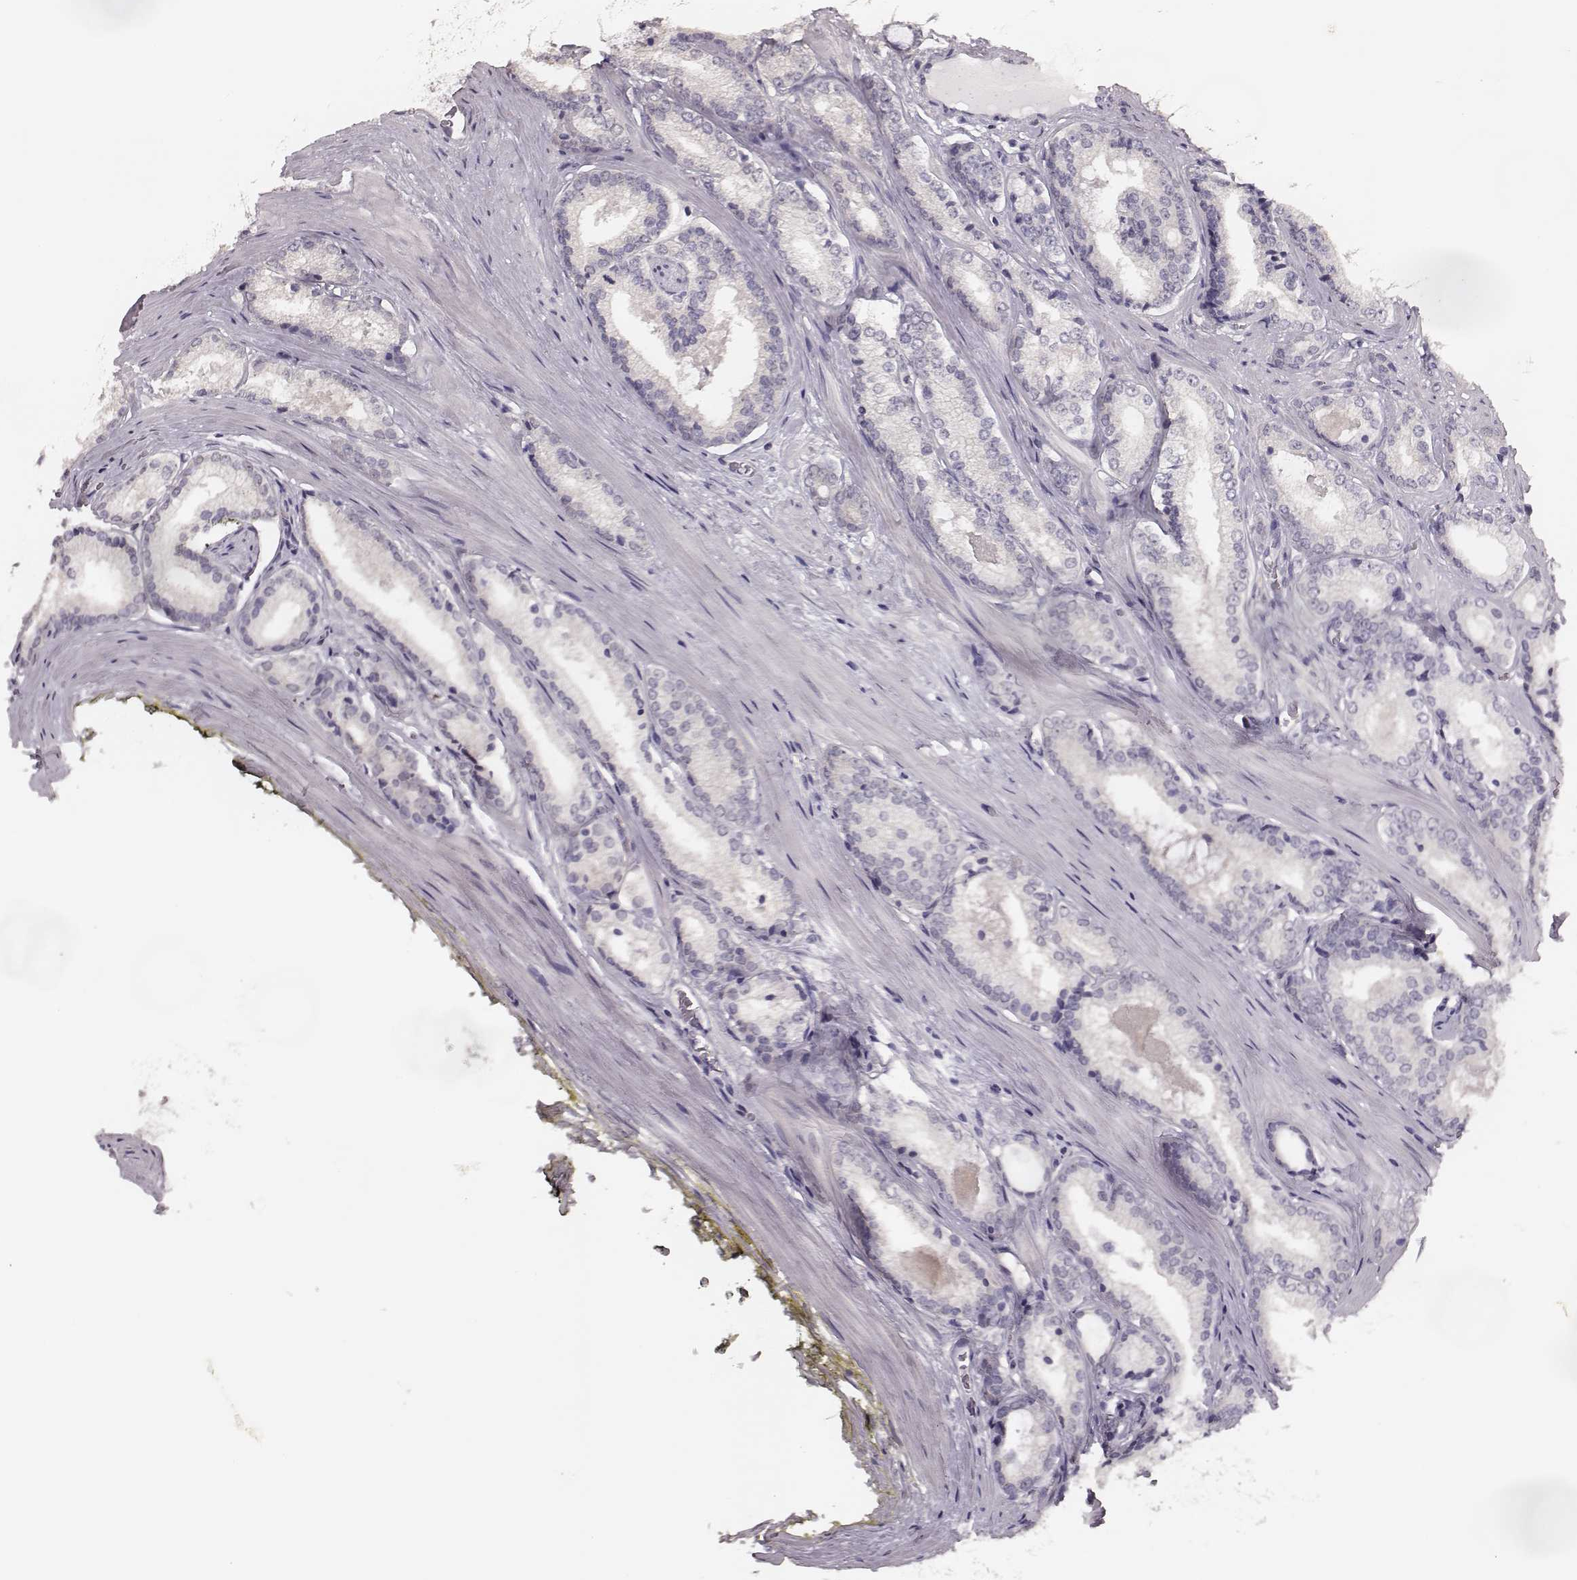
{"staining": {"intensity": "negative", "quantity": "none", "location": "none"}, "tissue": "prostate cancer", "cell_type": "Tumor cells", "image_type": "cancer", "snomed": [{"axis": "morphology", "description": "Adenocarcinoma, Low grade"}, {"axis": "topography", "description": "Prostate"}], "caption": "DAB immunohistochemical staining of prostate cancer reveals no significant positivity in tumor cells.", "gene": "LY6K", "patient": {"sex": "male", "age": 56}}